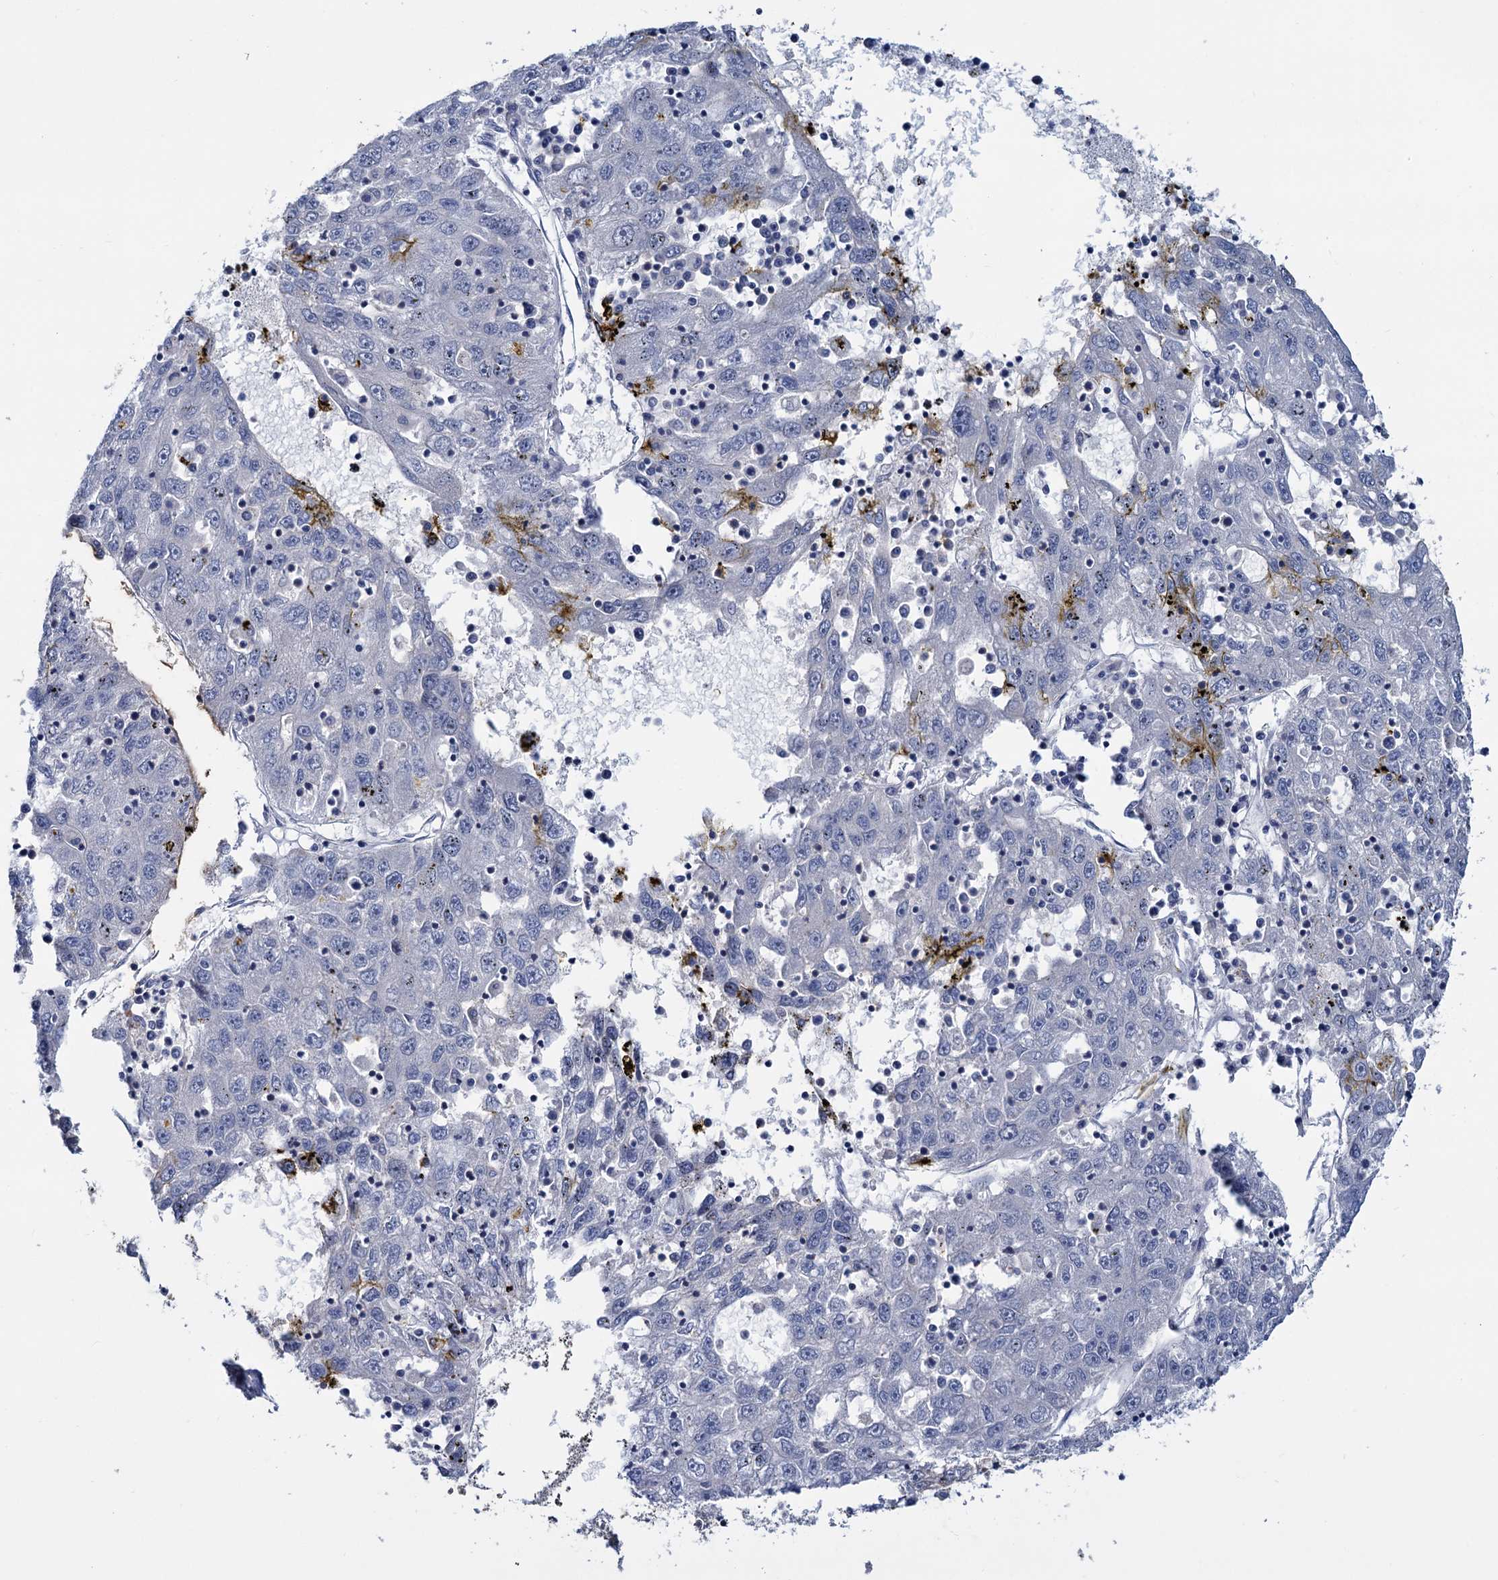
{"staining": {"intensity": "negative", "quantity": "none", "location": "none"}, "tissue": "liver cancer", "cell_type": "Tumor cells", "image_type": "cancer", "snomed": [{"axis": "morphology", "description": "Carcinoma, Hepatocellular, NOS"}, {"axis": "topography", "description": "Liver"}], "caption": "Immunohistochemistry (IHC) of liver cancer (hepatocellular carcinoma) exhibits no staining in tumor cells. (Immunohistochemistry, brightfield microscopy, high magnification).", "gene": "LRCH4", "patient": {"sex": "male", "age": 49}}